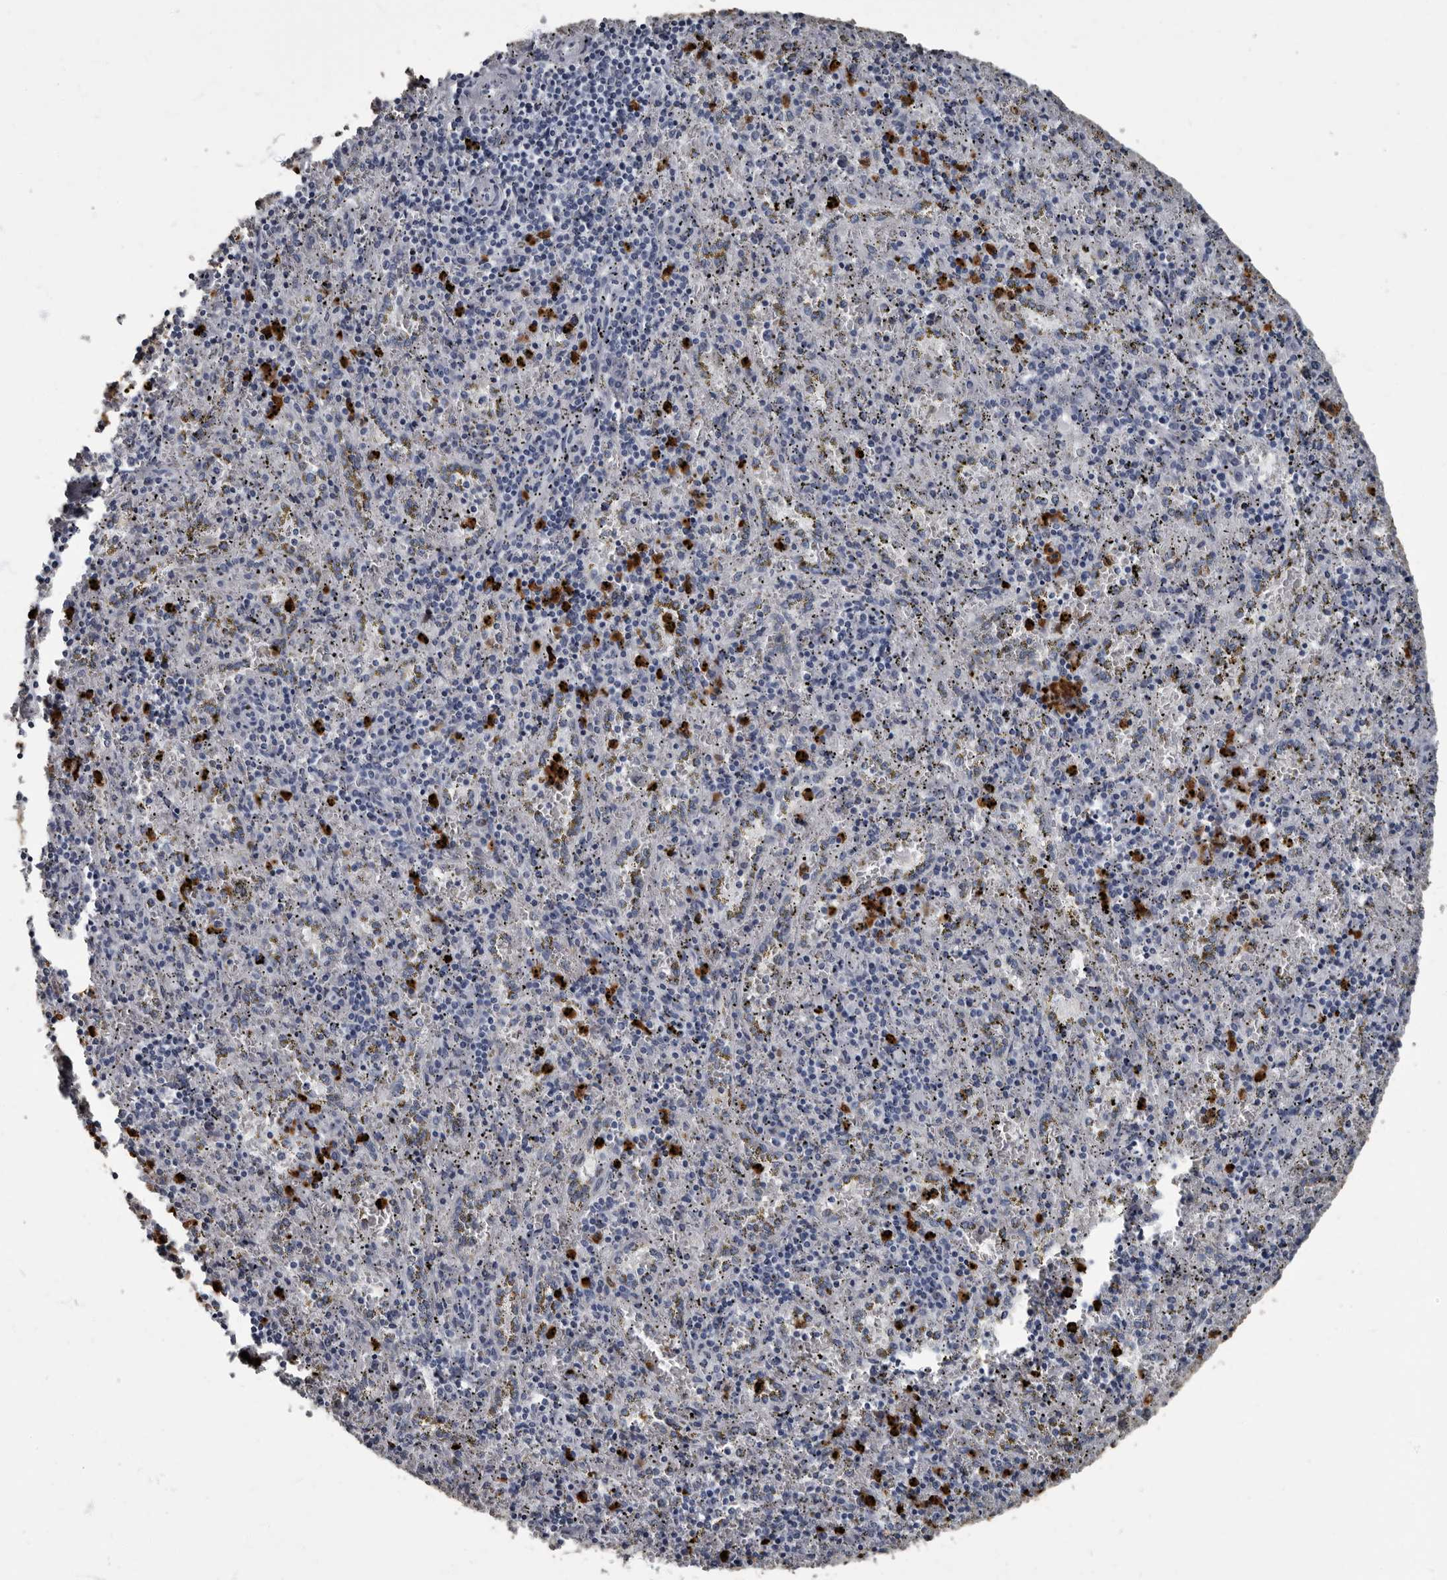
{"staining": {"intensity": "strong", "quantity": "25%-75%", "location": "cytoplasmic/membranous,nuclear"}, "tissue": "spleen", "cell_type": "Cells in red pulp", "image_type": "normal", "snomed": [{"axis": "morphology", "description": "Normal tissue, NOS"}, {"axis": "topography", "description": "Spleen"}], "caption": "Protein expression analysis of unremarkable human spleen reveals strong cytoplasmic/membranous,nuclear expression in approximately 25%-75% of cells in red pulp. (Brightfield microscopy of DAB IHC at high magnification).", "gene": "TPD52L1", "patient": {"sex": "male", "age": 11}}